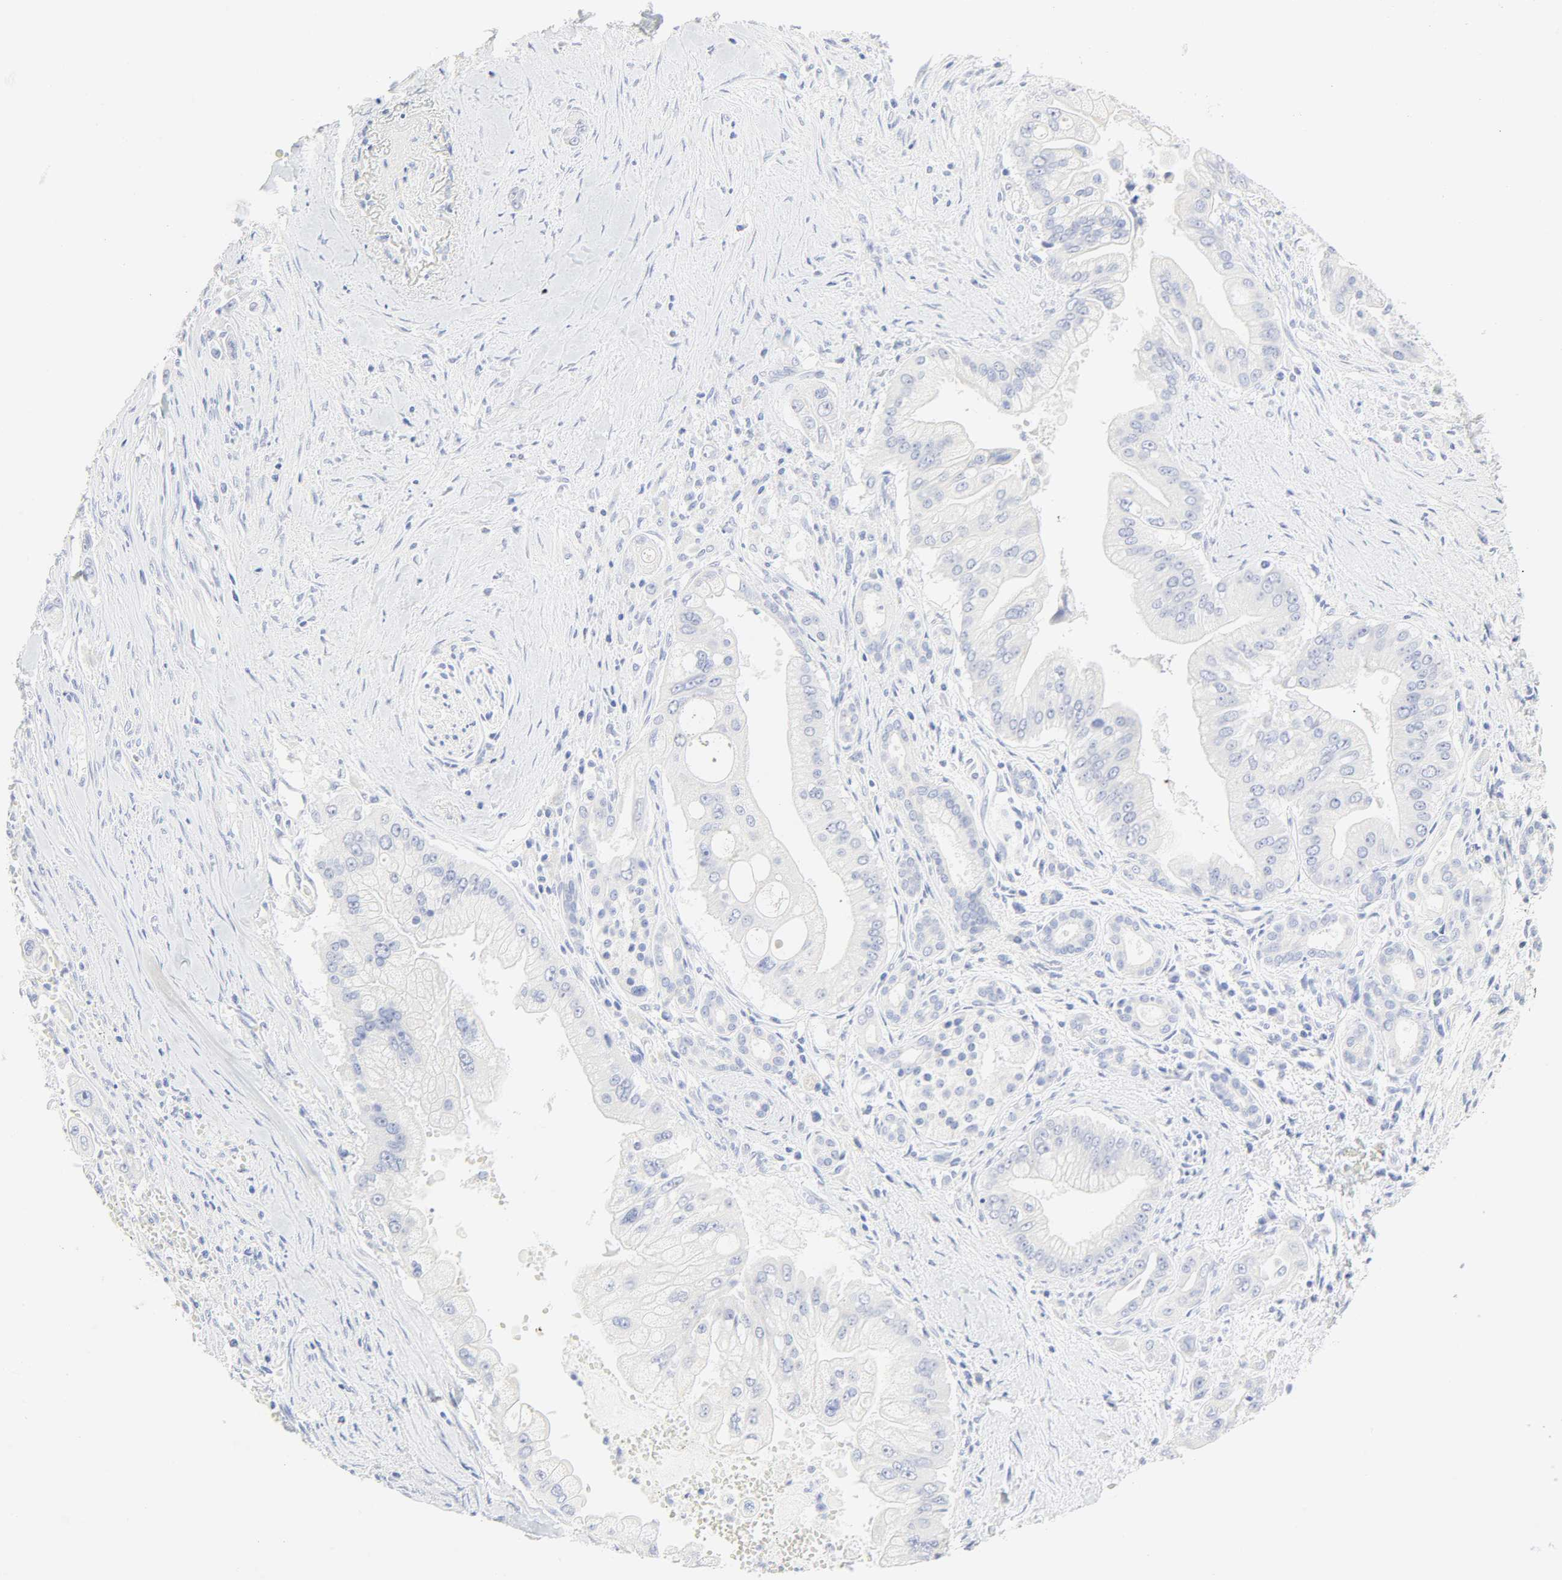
{"staining": {"intensity": "negative", "quantity": "none", "location": "none"}, "tissue": "pancreatic cancer", "cell_type": "Tumor cells", "image_type": "cancer", "snomed": [{"axis": "morphology", "description": "Adenocarcinoma, NOS"}, {"axis": "topography", "description": "Pancreas"}], "caption": "Protein analysis of pancreatic cancer shows no significant expression in tumor cells.", "gene": "SLCO1B3", "patient": {"sex": "male", "age": 59}}